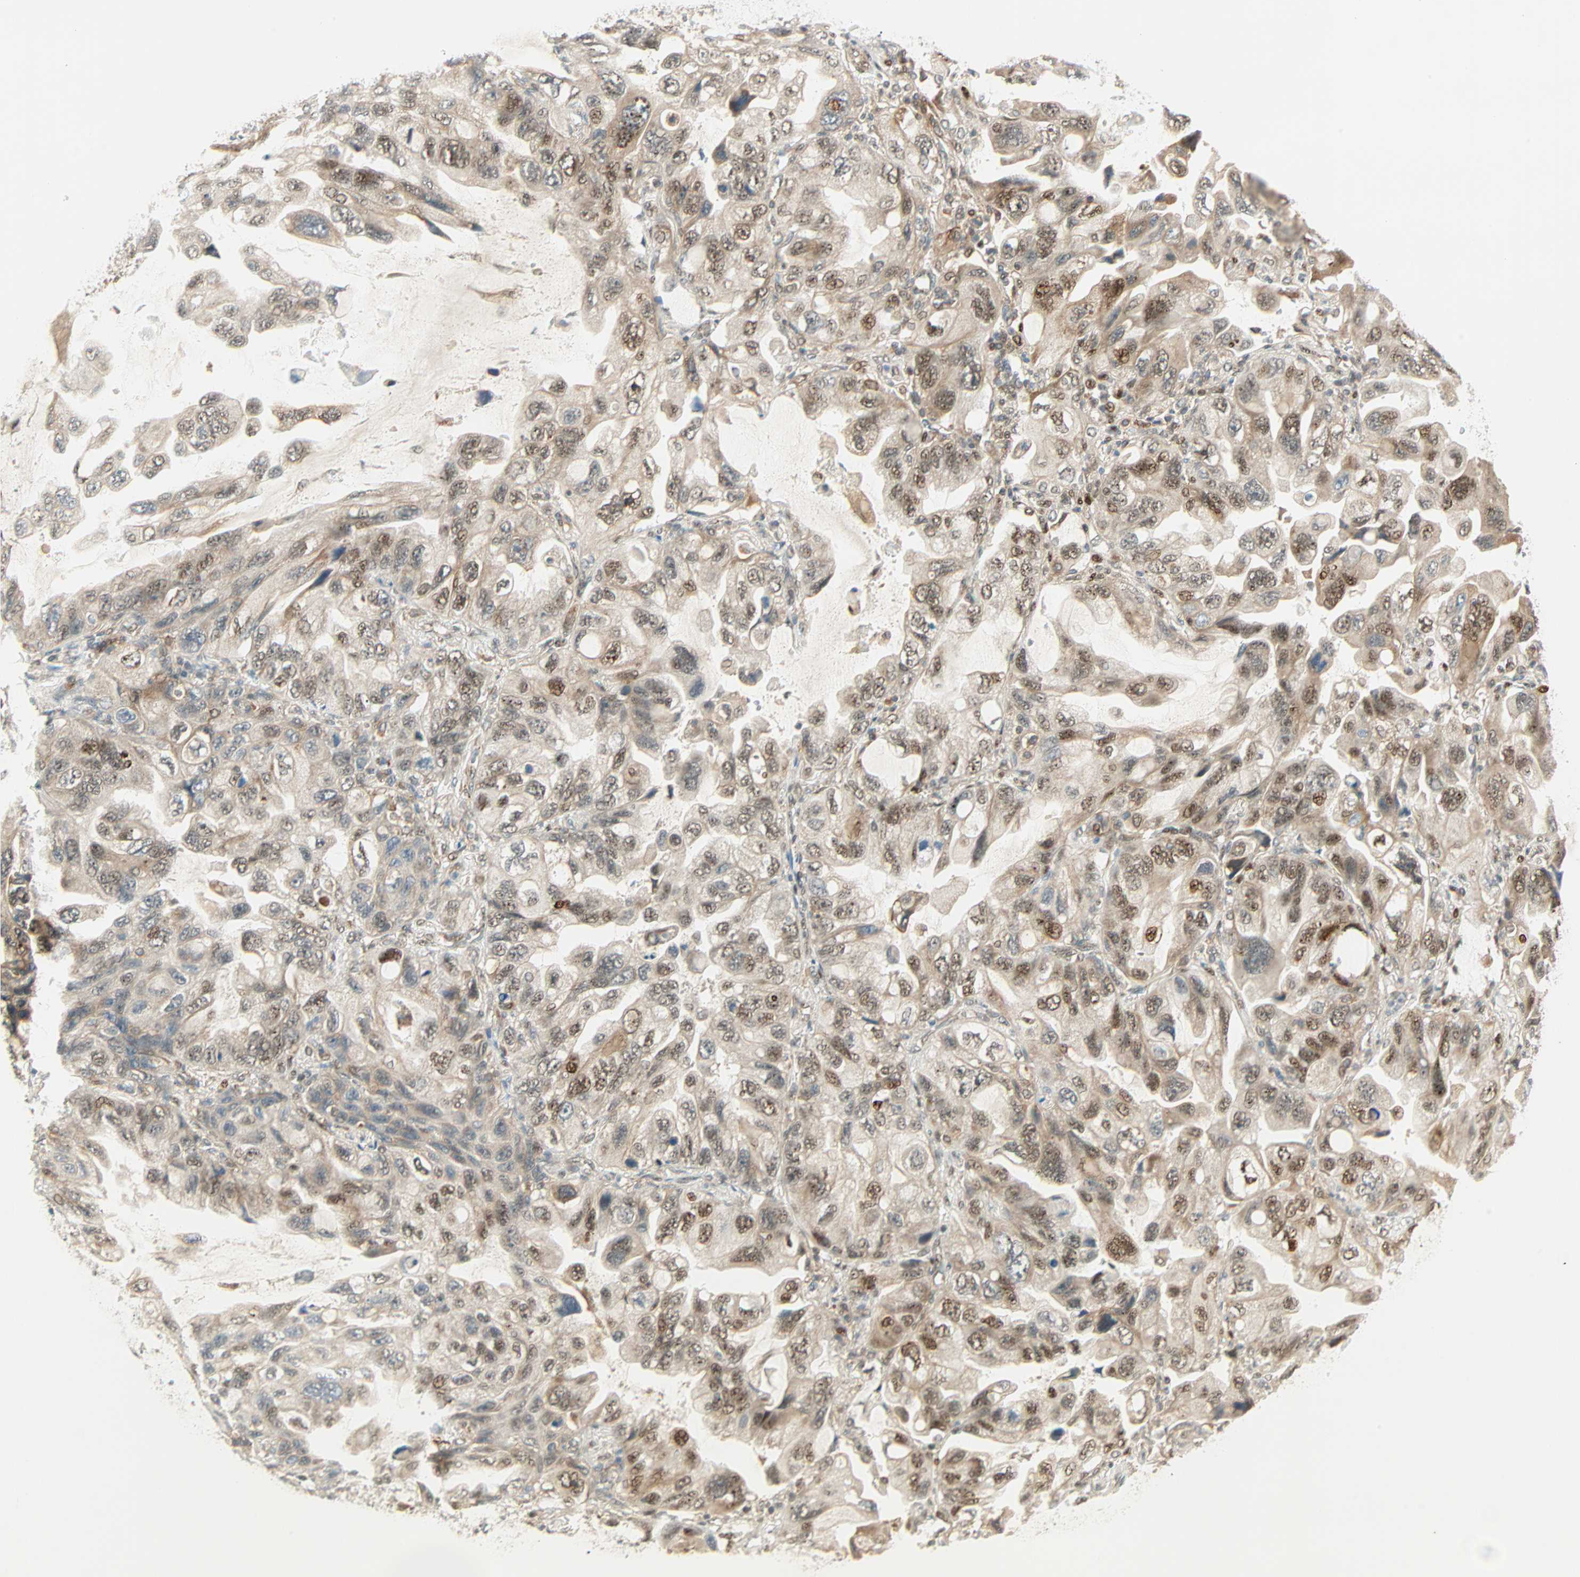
{"staining": {"intensity": "moderate", "quantity": ">75%", "location": "cytoplasmic/membranous,nuclear"}, "tissue": "lung cancer", "cell_type": "Tumor cells", "image_type": "cancer", "snomed": [{"axis": "morphology", "description": "Squamous cell carcinoma, NOS"}, {"axis": "topography", "description": "Lung"}], "caption": "Immunohistochemical staining of squamous cell carcinoma (lung) exhibits moderate cytoplasmic/membranous and nuclear protein staining in about >75% of tumor cells.", "gene": "PNPLA6", "patient": {"sex": "female", "age": 73}}